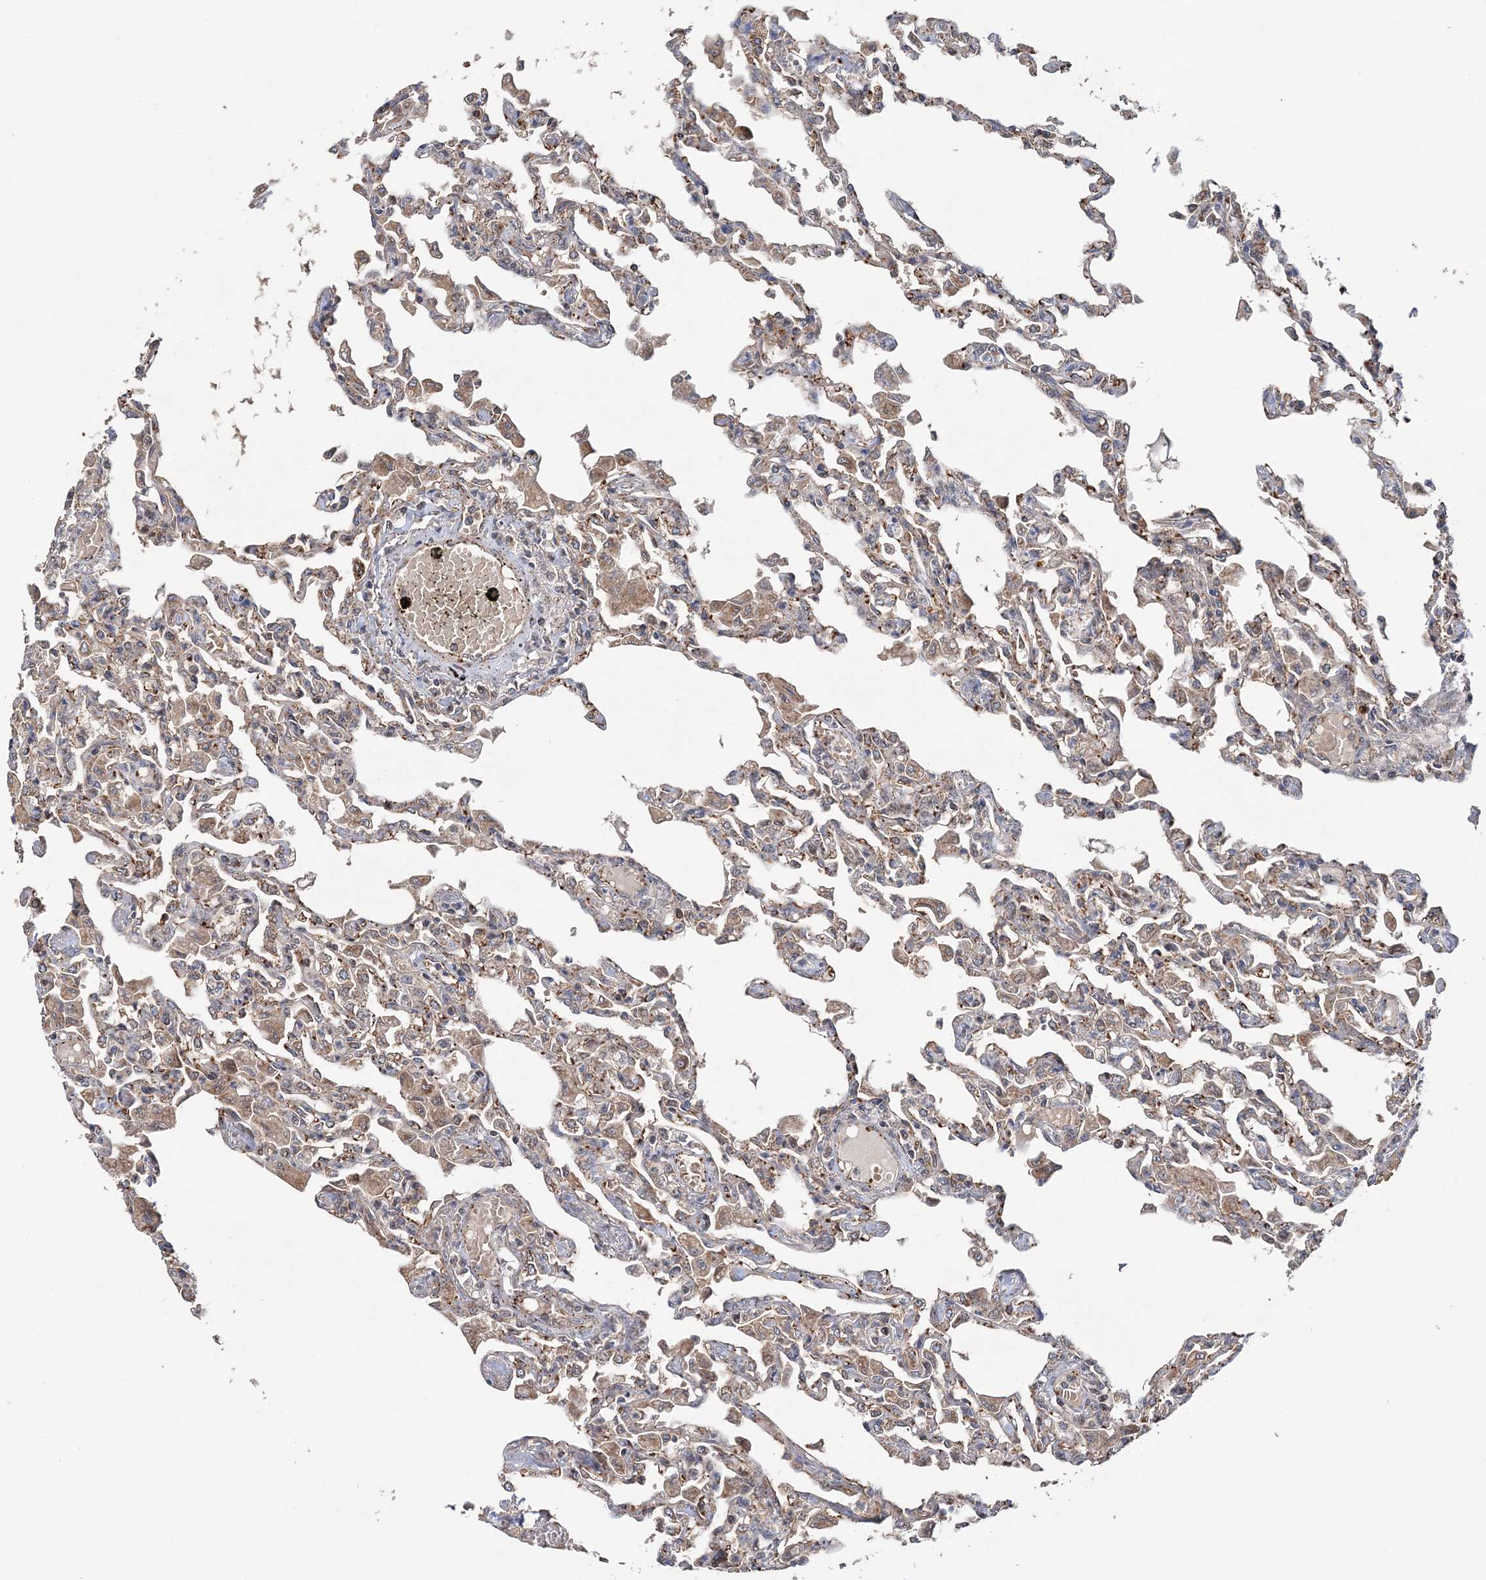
{"staining": {"intensity": "moderate", "quantity": "25%-75%", "location": "cytoplasmic/membranous"}, "tissue": "lung", "cell_type": "Alveolar cells", "image_type": "normal", "snomed": [{"axis": "morphology", "description": "Normal tissue, NOS"}, {"axis": "topography", "description": "Bronchus"}, {"axis": "topography", "description": "Lung"}], "caption": "Protein staining of benign lung reveals moderate cytoplasmic/membranous expression in about 25%-75% of alveolar cells. The staining is performed using DAB brown chromogen to label protein expression. The nuclei are counter-stained blue using hematoxylin.", "gene": "KIF4A", "patient": {"sex": "female", "age": 49}}